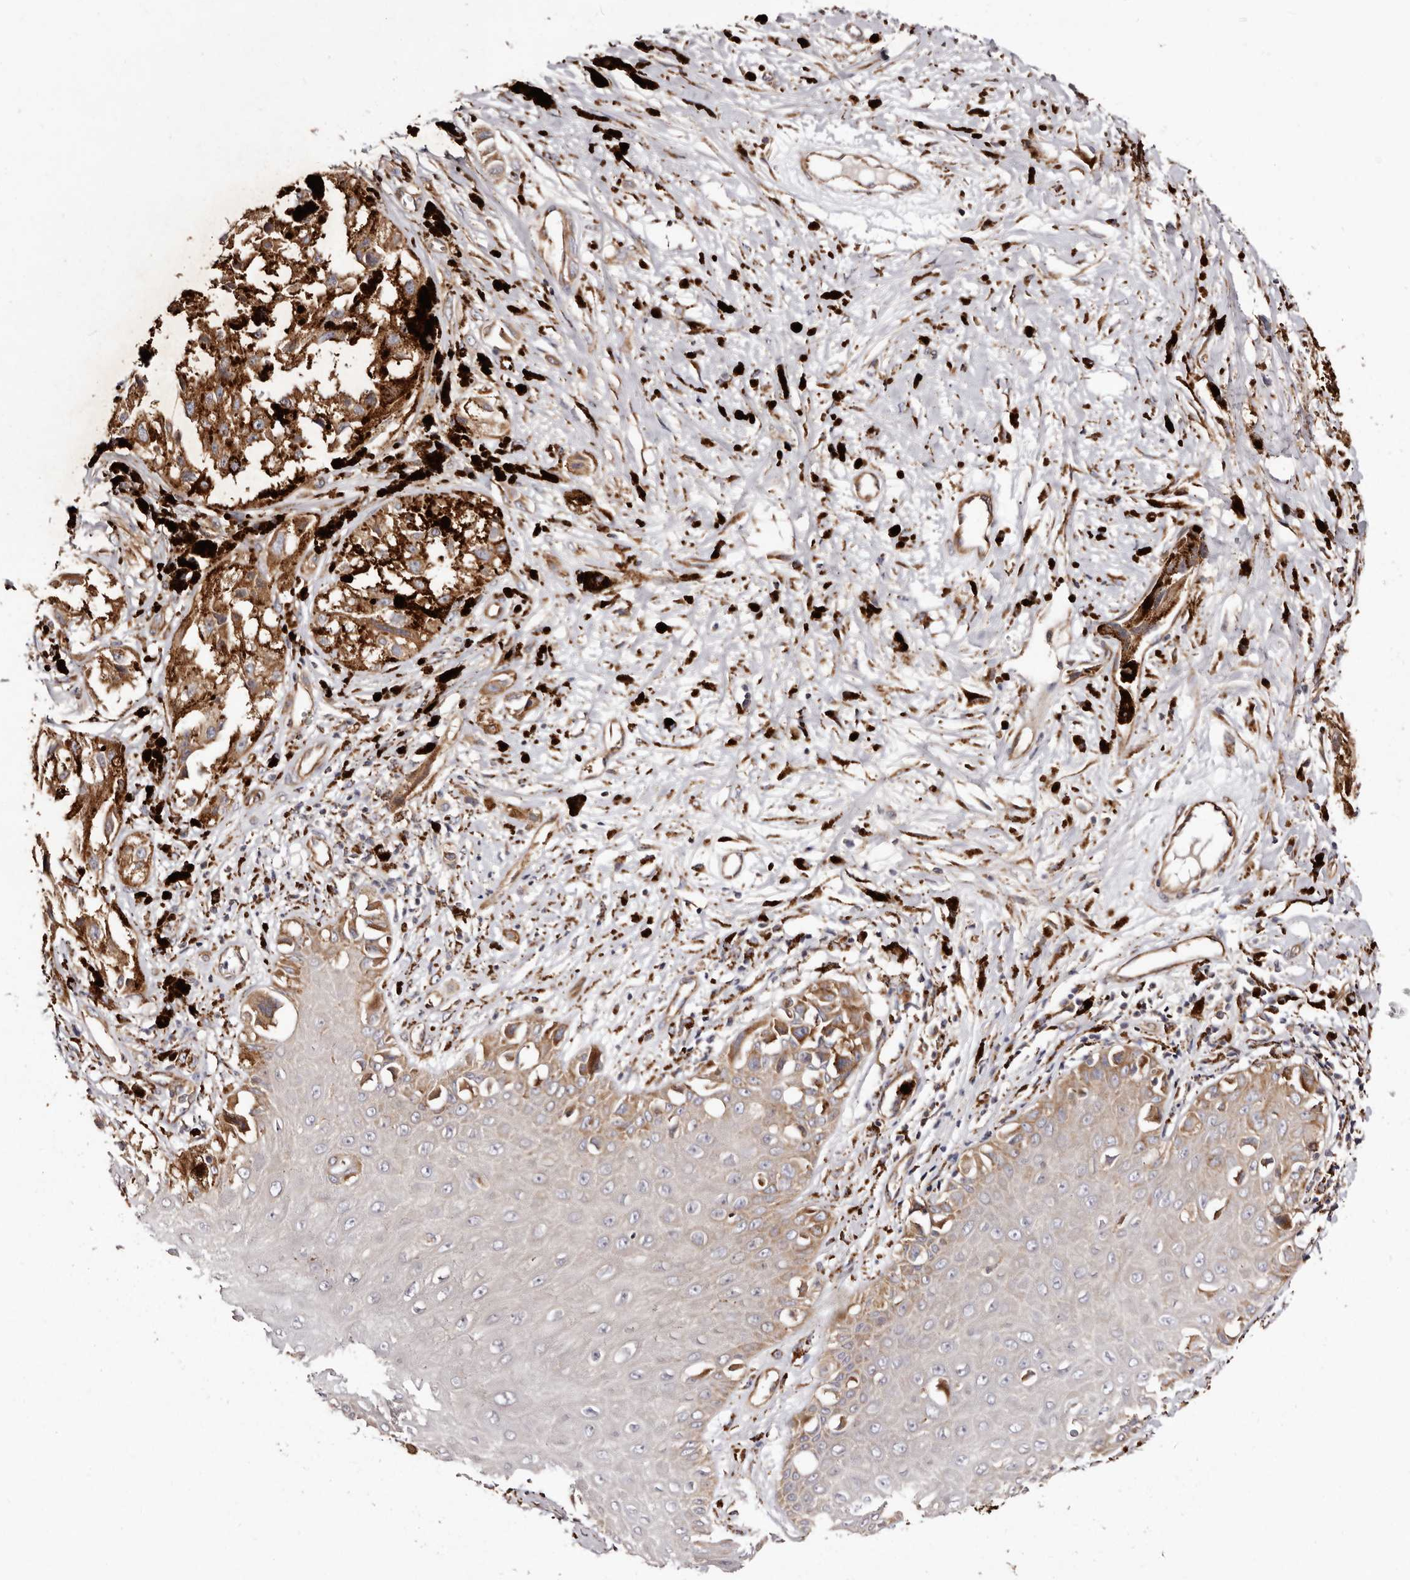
{"staining": {"intensity": "strong", "quantity": ">75%", "location": "cytoplasmic/membranous"}, "tissue": "melanoma", "cell_type": "Tumor cells", "image_type": "cancer", "snomed": [{"axis": "morphology", "description": "Malignant melanoma, NOS"}, {"axis": "topography", "description": "Skin"}], "caption": "A histopathology image showing strong cytoplasmic/membranous positivity in about >75% of tumor cells in malignant melanoma, as visualized by brown immunohistochemical staining.", "gene": "LUZP1", "patient": {"sex": "male", "age": 88}}